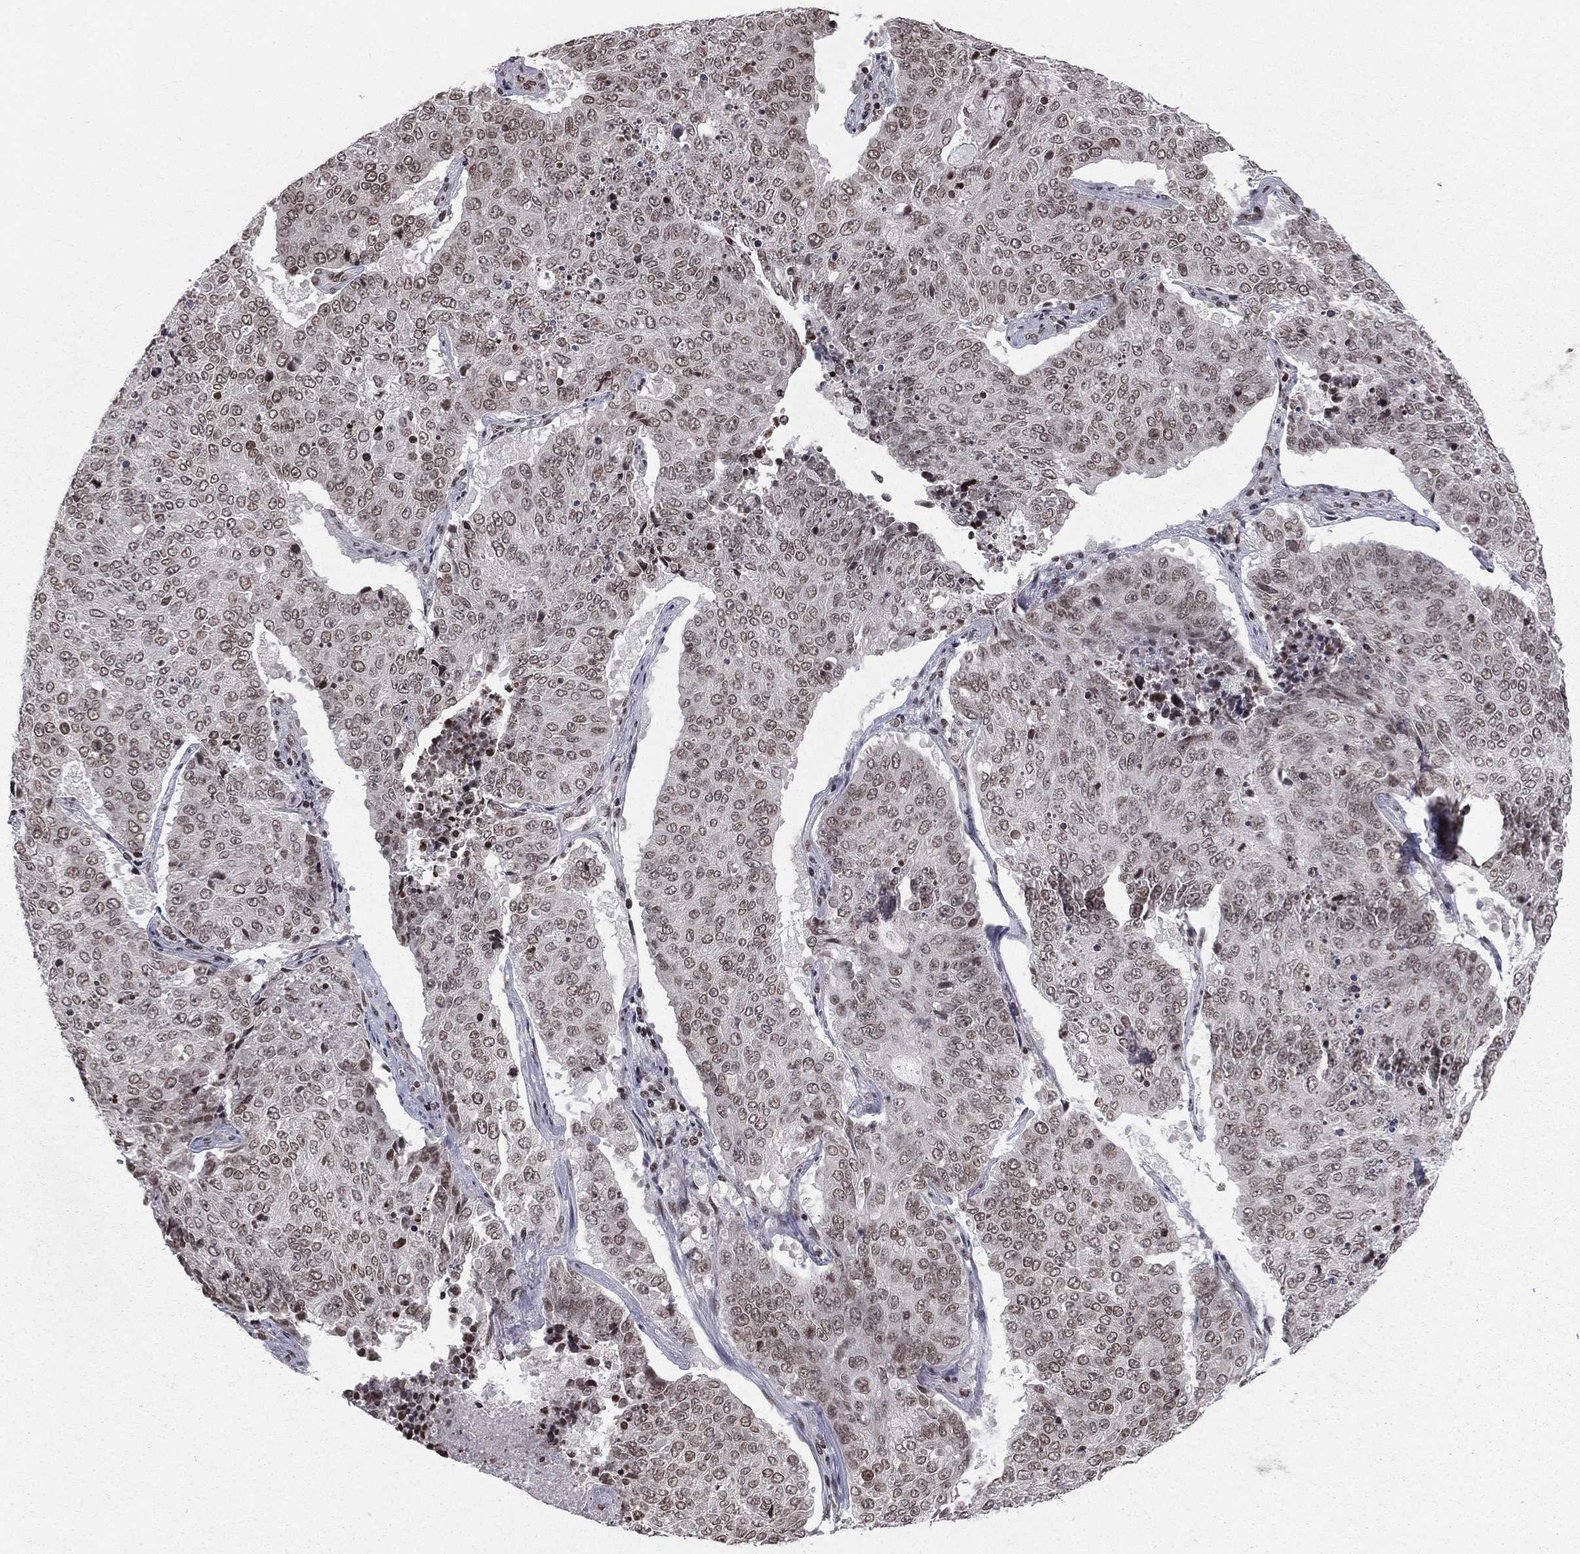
{"staining": {"intensity": "weak", "quantity": "25%-75%", "location": "nuclear"}, "tissue": "lung cancer", "cell_type": "Tumor cells", "image_type": "cancer", "snomed": [{"axis": "morphology", "description": "Normal tissue, NOS"}, {"axis": "morphology", "description": "Squamous cell carcinoma, NOS"}, {"axis": "topography", "description": "Bronchus"}, {"axis": "topography", "description": "Lung"}], "caption": "The image reveals immunohistochemical staining of lung squamous cell carcinoma. There is weak nuclear staining is seen in about 25%-75% of tumor cells. The staining was performed using DAB (3,3'-diaminobenzidine) to visualize the protein expression in brown, while the nuclei were stained in blue with hematoxylin (Magnification: 20x).", "gene": "RFX7", "patient": {"sex": "male", "age": 64}}